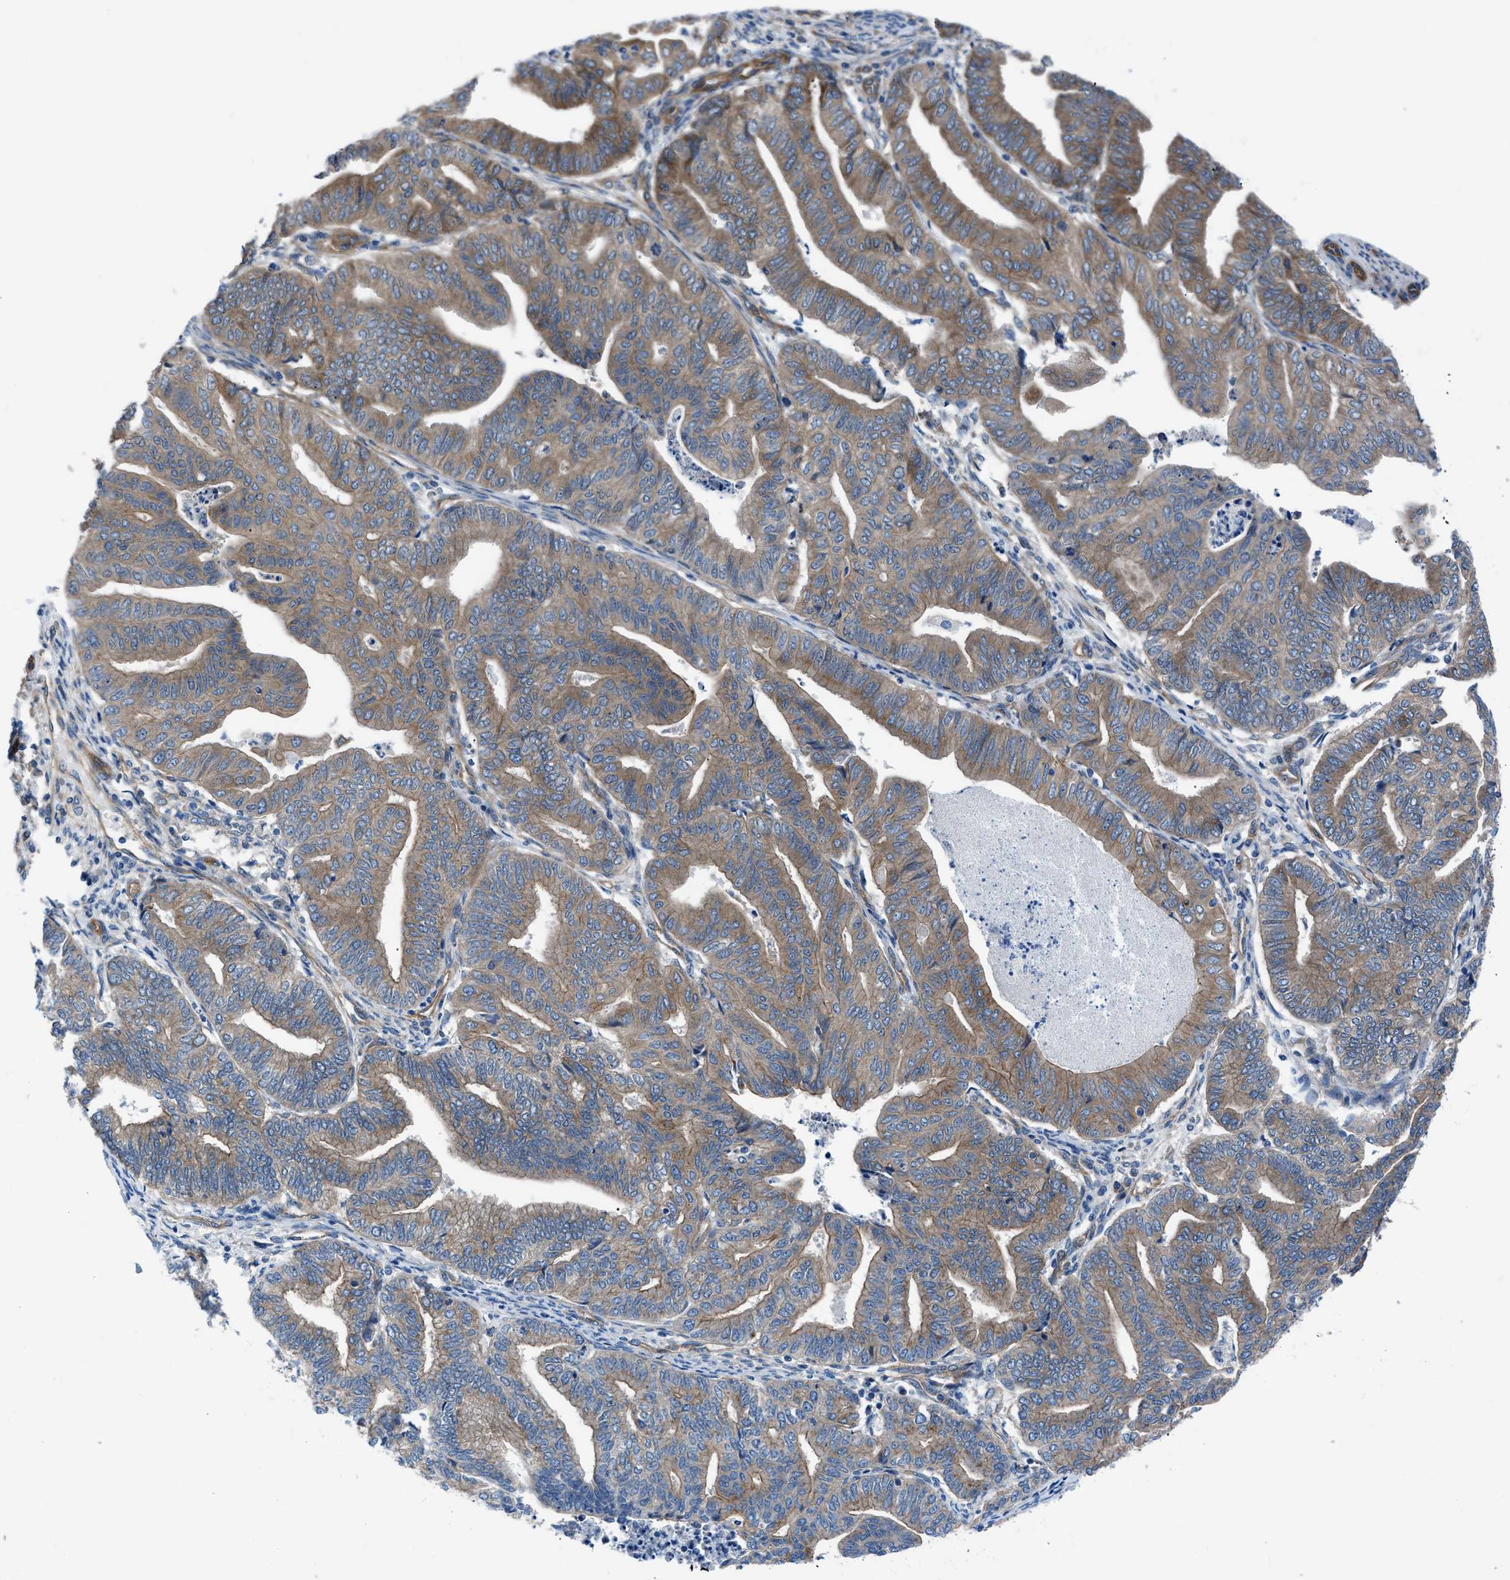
{"staining": {"intensity": "moderate", "quantity": ">75%", "location": "cytoplasmic/membranous"}, "tissue": "endometrial cancer", "cell_type": "Tumor cells", "image_type": "cancer", "snomed": [{"axis": "morphology", "description": "Adenocarcinoma, NOS"}, {"axis": "topography", "description": "Endometrium"}], "caption": "Immunohistochemistry photomicrograph of human endometrial cancer (adenocarcinoma) stained for a protein (brown), which displays medium levels of moderate cytoplasmic/membranous expression in about >75% of tumor cells.", "gene": "TRIP4", "patient": {"sex": "female", "age": 79}}